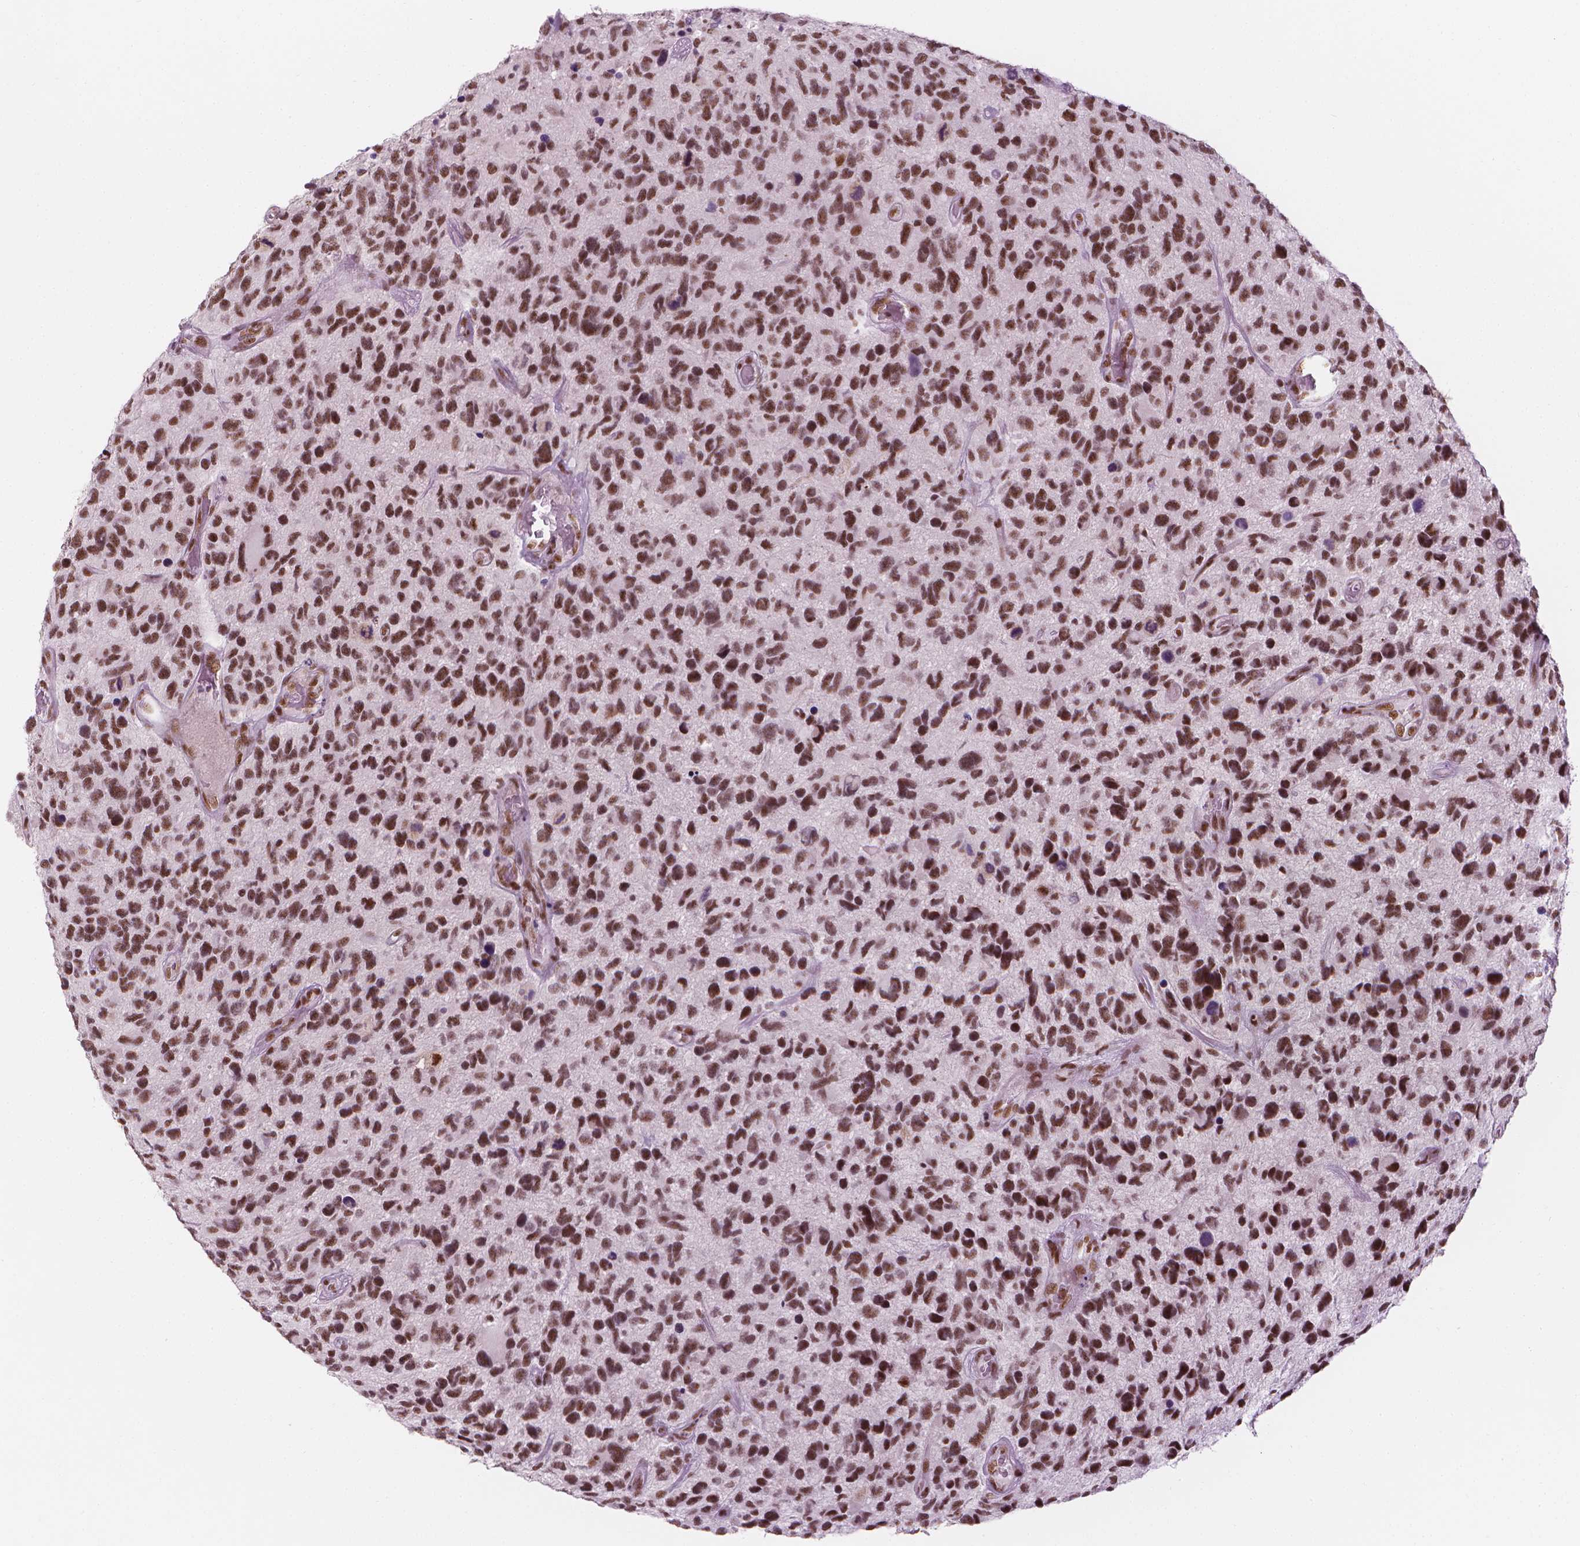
{"staining": {"intensity": "strong", "quantity": ">75%", "location": "nuclear"}, "tissue": "glioma", "cell_type": "Tumor cells", "image_type": "cancer", "snomed": [{"axis": "morphology", "description": "Glioma, malignant, NOS"}, {"axis": "morphology", "description": "Glioma, malignant, High grade"}, {"axis": "topography", "description": "Brain"}], "caption": "An immunohistochemistry (IHC) micrograph of tumor tissue is shown. Protein staining in brown labels strong nuclear positivity in glioma within tumor cells.", "gene": "ELF2", "patient": {"sex": "female", "age": 71}}